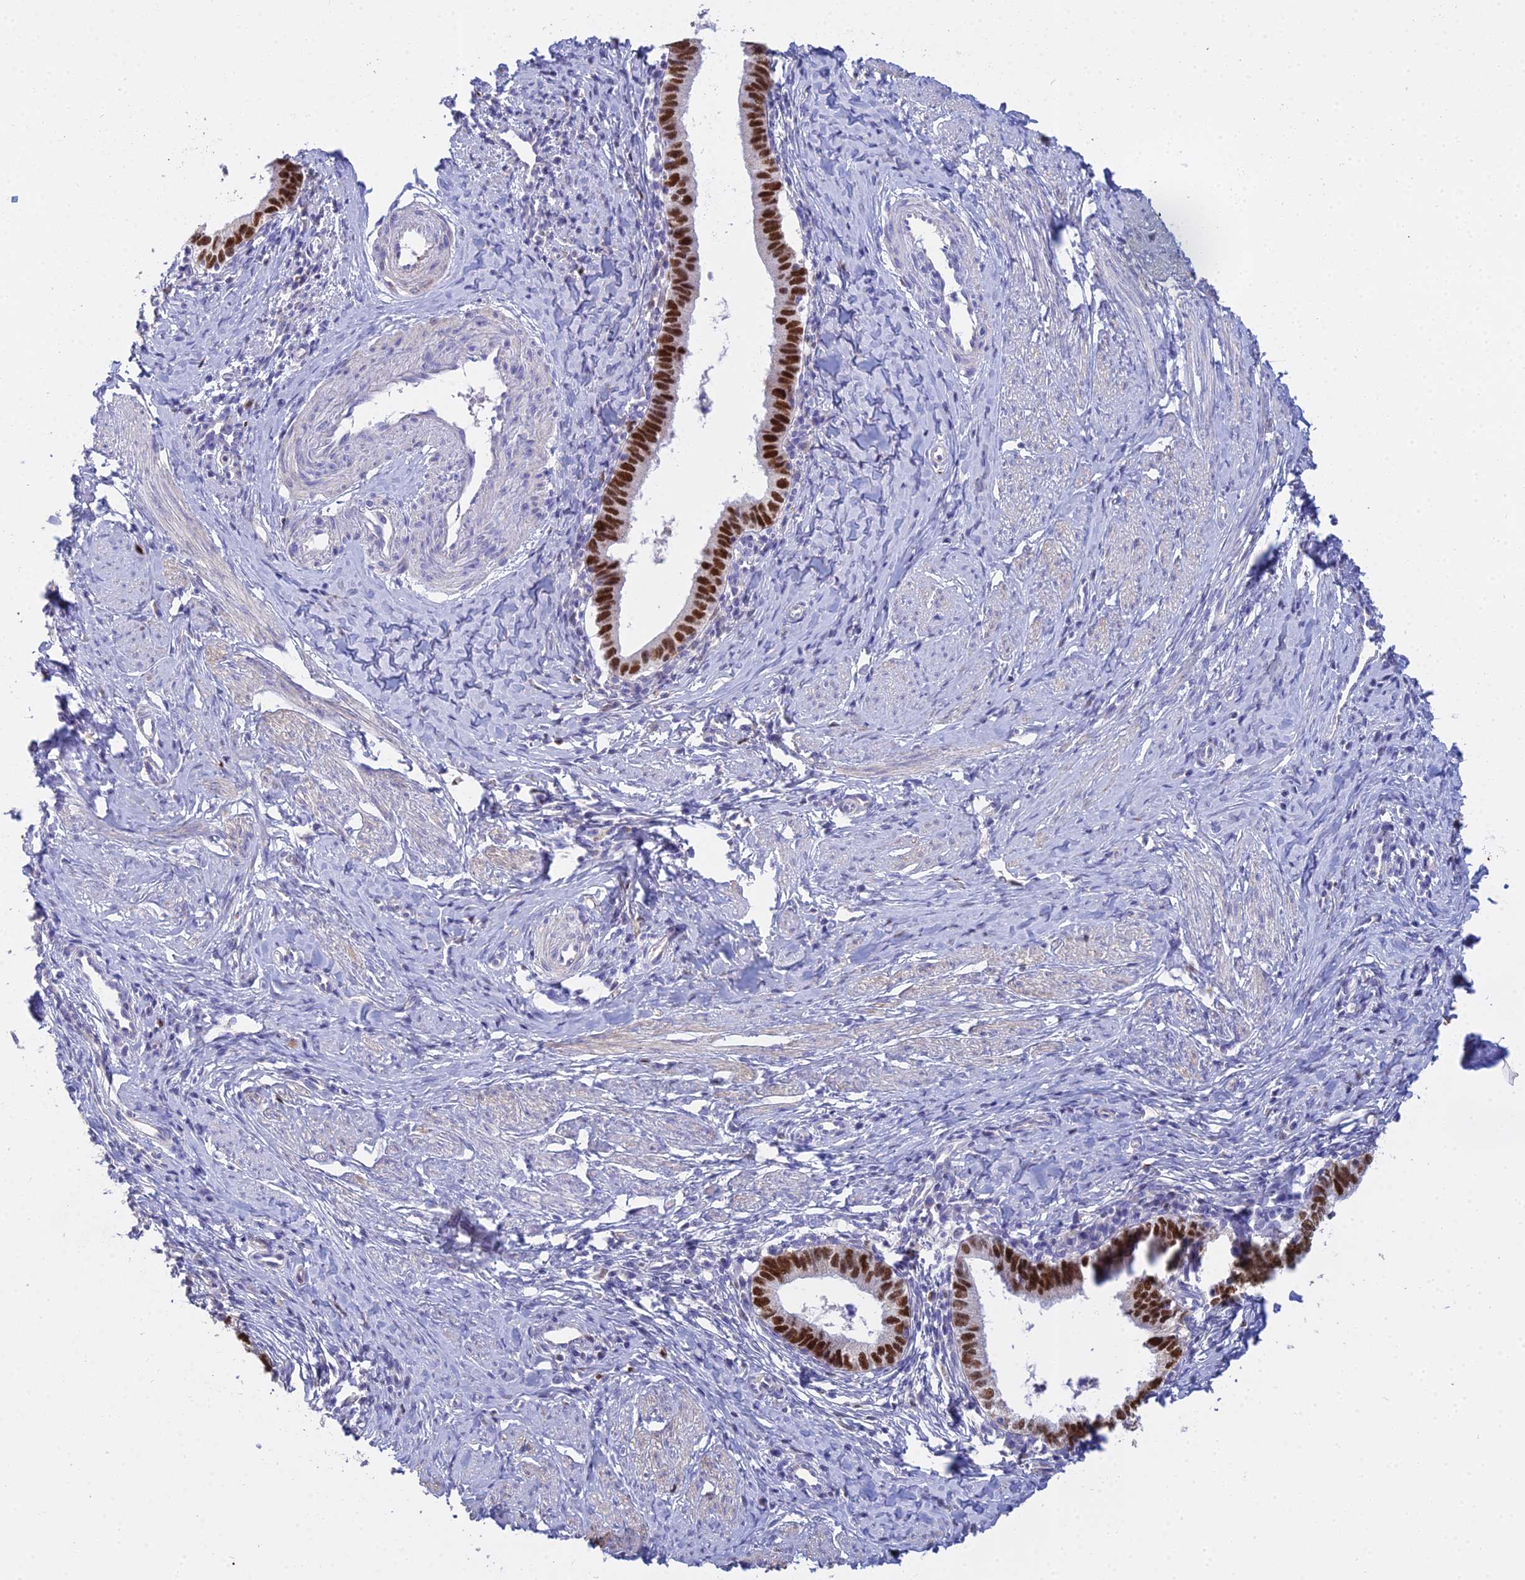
{"staining": {"intensity": "strong", "quantity": ">75%", "location": "nuclear"}, "tissue": "cervical cancer", "cell_type": "Tumor cells", "image_type": "cancer", "snomed": [{"axis": "morphology", "description": "Adenocarcinoma, NOS"}, {"axis": "topography", "description": "Cervix"}], "caption": "There is high levels of strong nuclear expression in tumor cells of adenocarcinoma (cervical), as demonstrated by immunohistochemical staining (brown color).", "gene": "MCM2", "patient": {"sex": "female", "age": 36}}